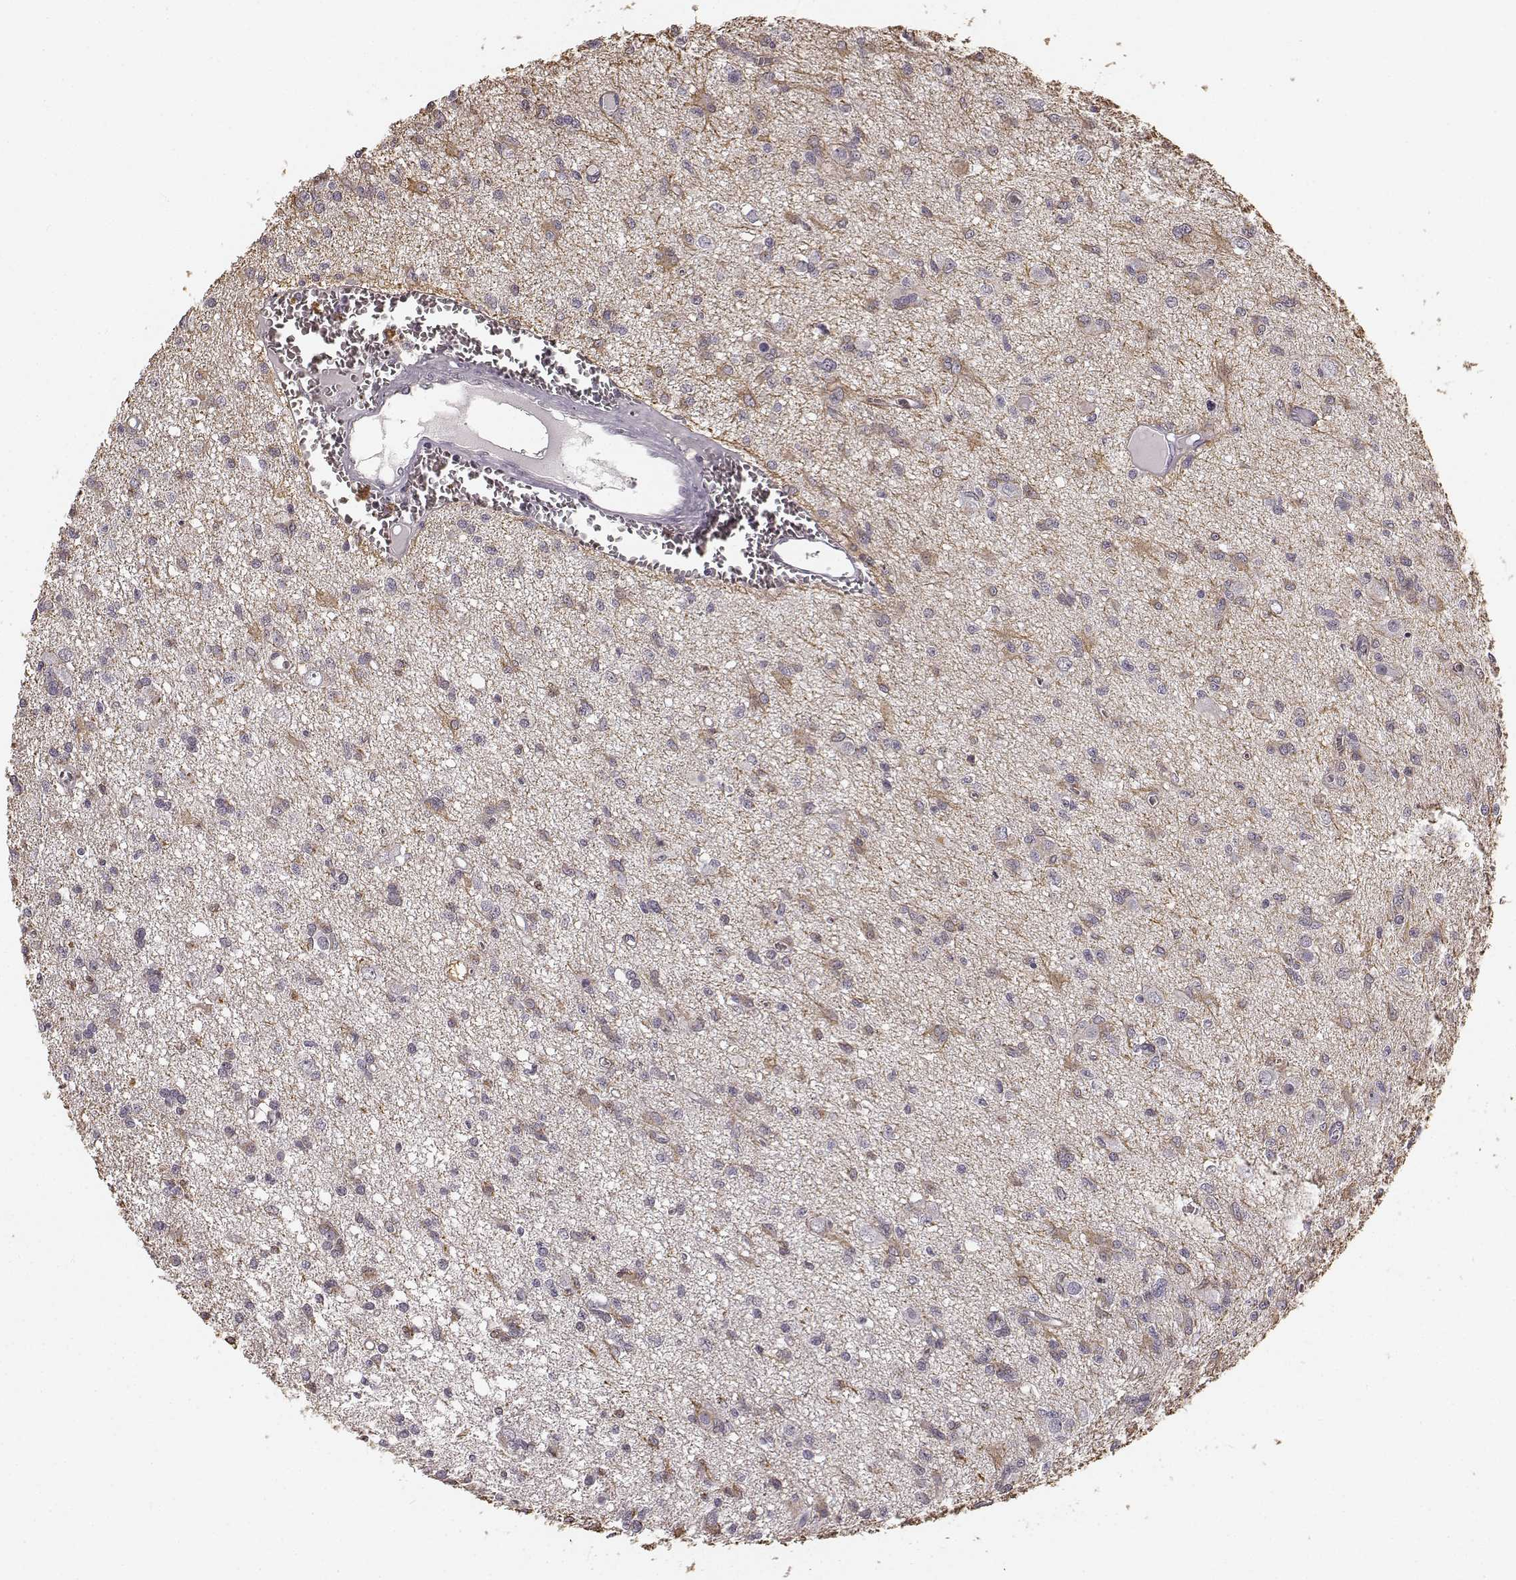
{"staining": {"intensity": "weak", "quantity": "25%-75%", "location": "cytoplasmic/membranous"}, "tissue": "glioma", "cell_type": "Tumor cells", "image_type": "cancer", "snomed": [{"axis": "morphology", "description": "Glioma, malignant, Low grade"}, {"axis": "topography", "description": "Brain"}], "caption": "DAB immunohistochemical staining of human malignant glioma (low-grade) reveals weak cytoplasmic/membranous protein expression in approximately 25%-75% of tumor cells.", "gene": "RIT2", "patient": {"sex": "male", "age": 64}}